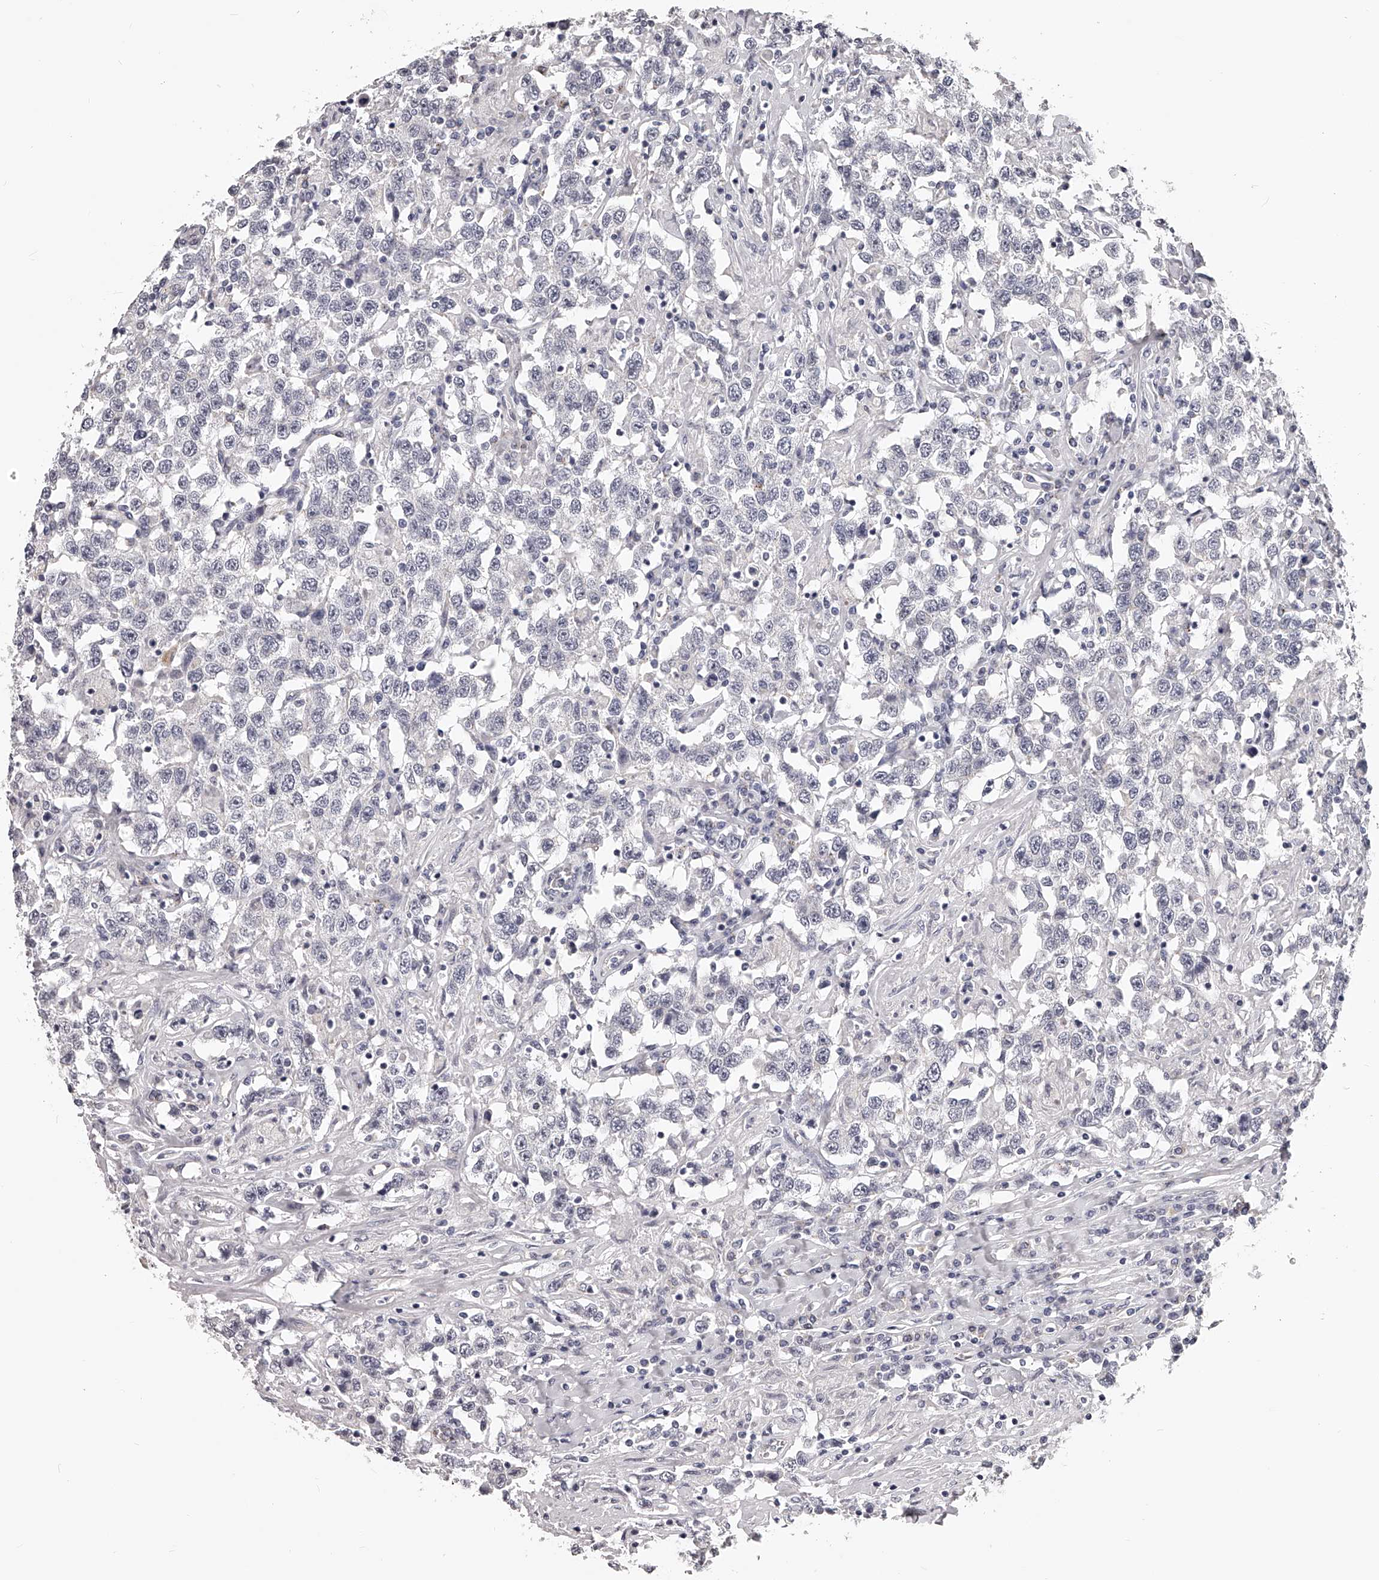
{"staining": {"intensity": "negative", "quantity": "none", "location": "none"}, "tissue": "testis cancer", "cell_type": "Tumor cells", "image_type": "cancer", "snomed": [{"axis": "morphology", "description": "Seminoma, NOS"}, {"axis": "topography", "description": "Testis"}], "caption": "Testis seminoma was stained to show a protein in brown. There is no significant positivity in tumor cells.", "gene": "DMRT1", "patient": {"sex": "male", "age": 41}}